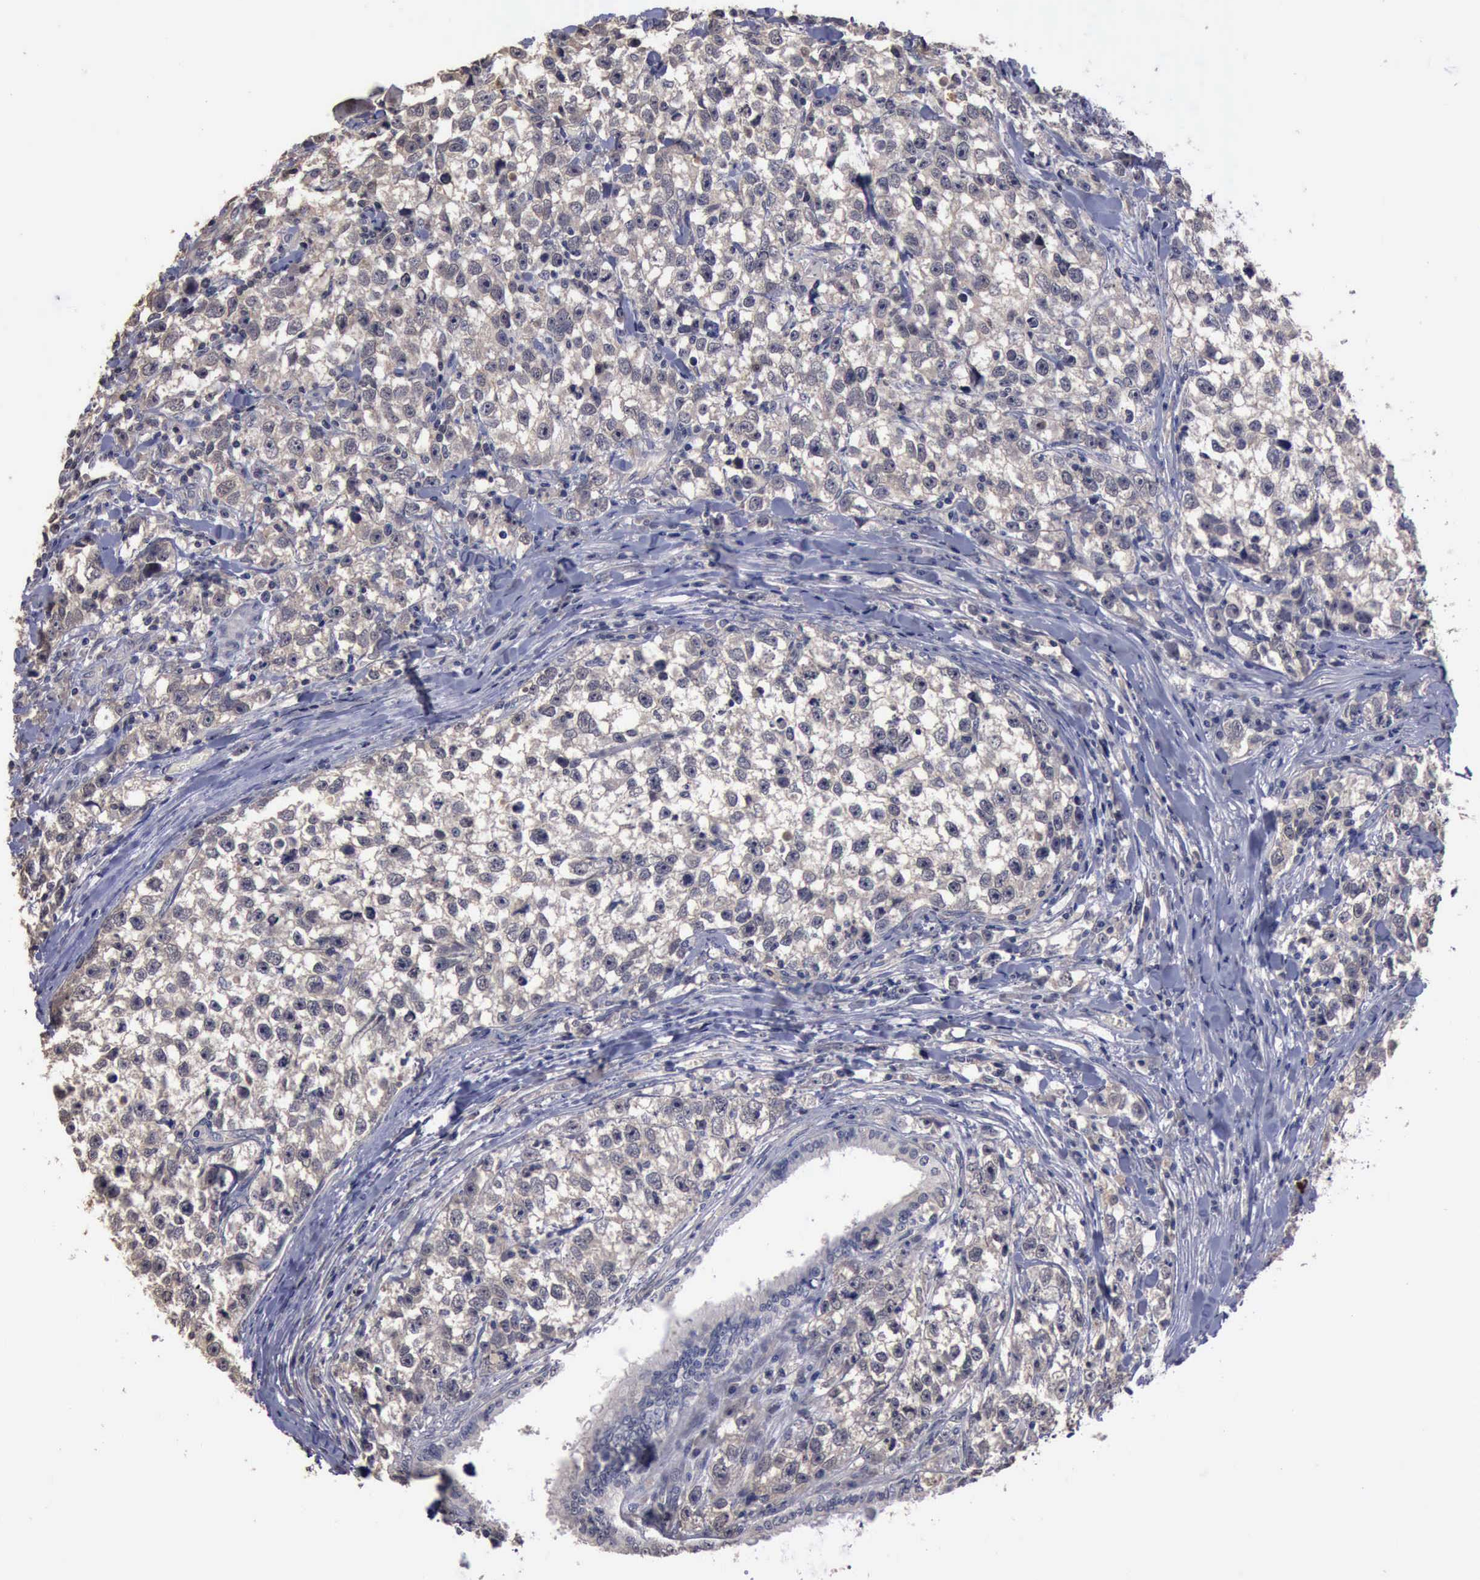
{"staining": {"intensity": "negative", "quantity": "none", "location": "none"}, "tissue": "testis cancer", "cell_type": "Tumor cells", "image_type": "cancer", "snomed": [{"axis": "morphology", "description": "Seminoma, NOS"}, {"axis": "morphology", "description": "Carcinoma, Embryonal, NOS"}, {"axis": "topography", "description": "Testis"}], "caption": "Protein analysis of testis cancer (embryonal carcinoma) demonstrates no significant expression in tumor cells.", "gene": "CRKL", "patient": {"sex": "male", "age": 30}}